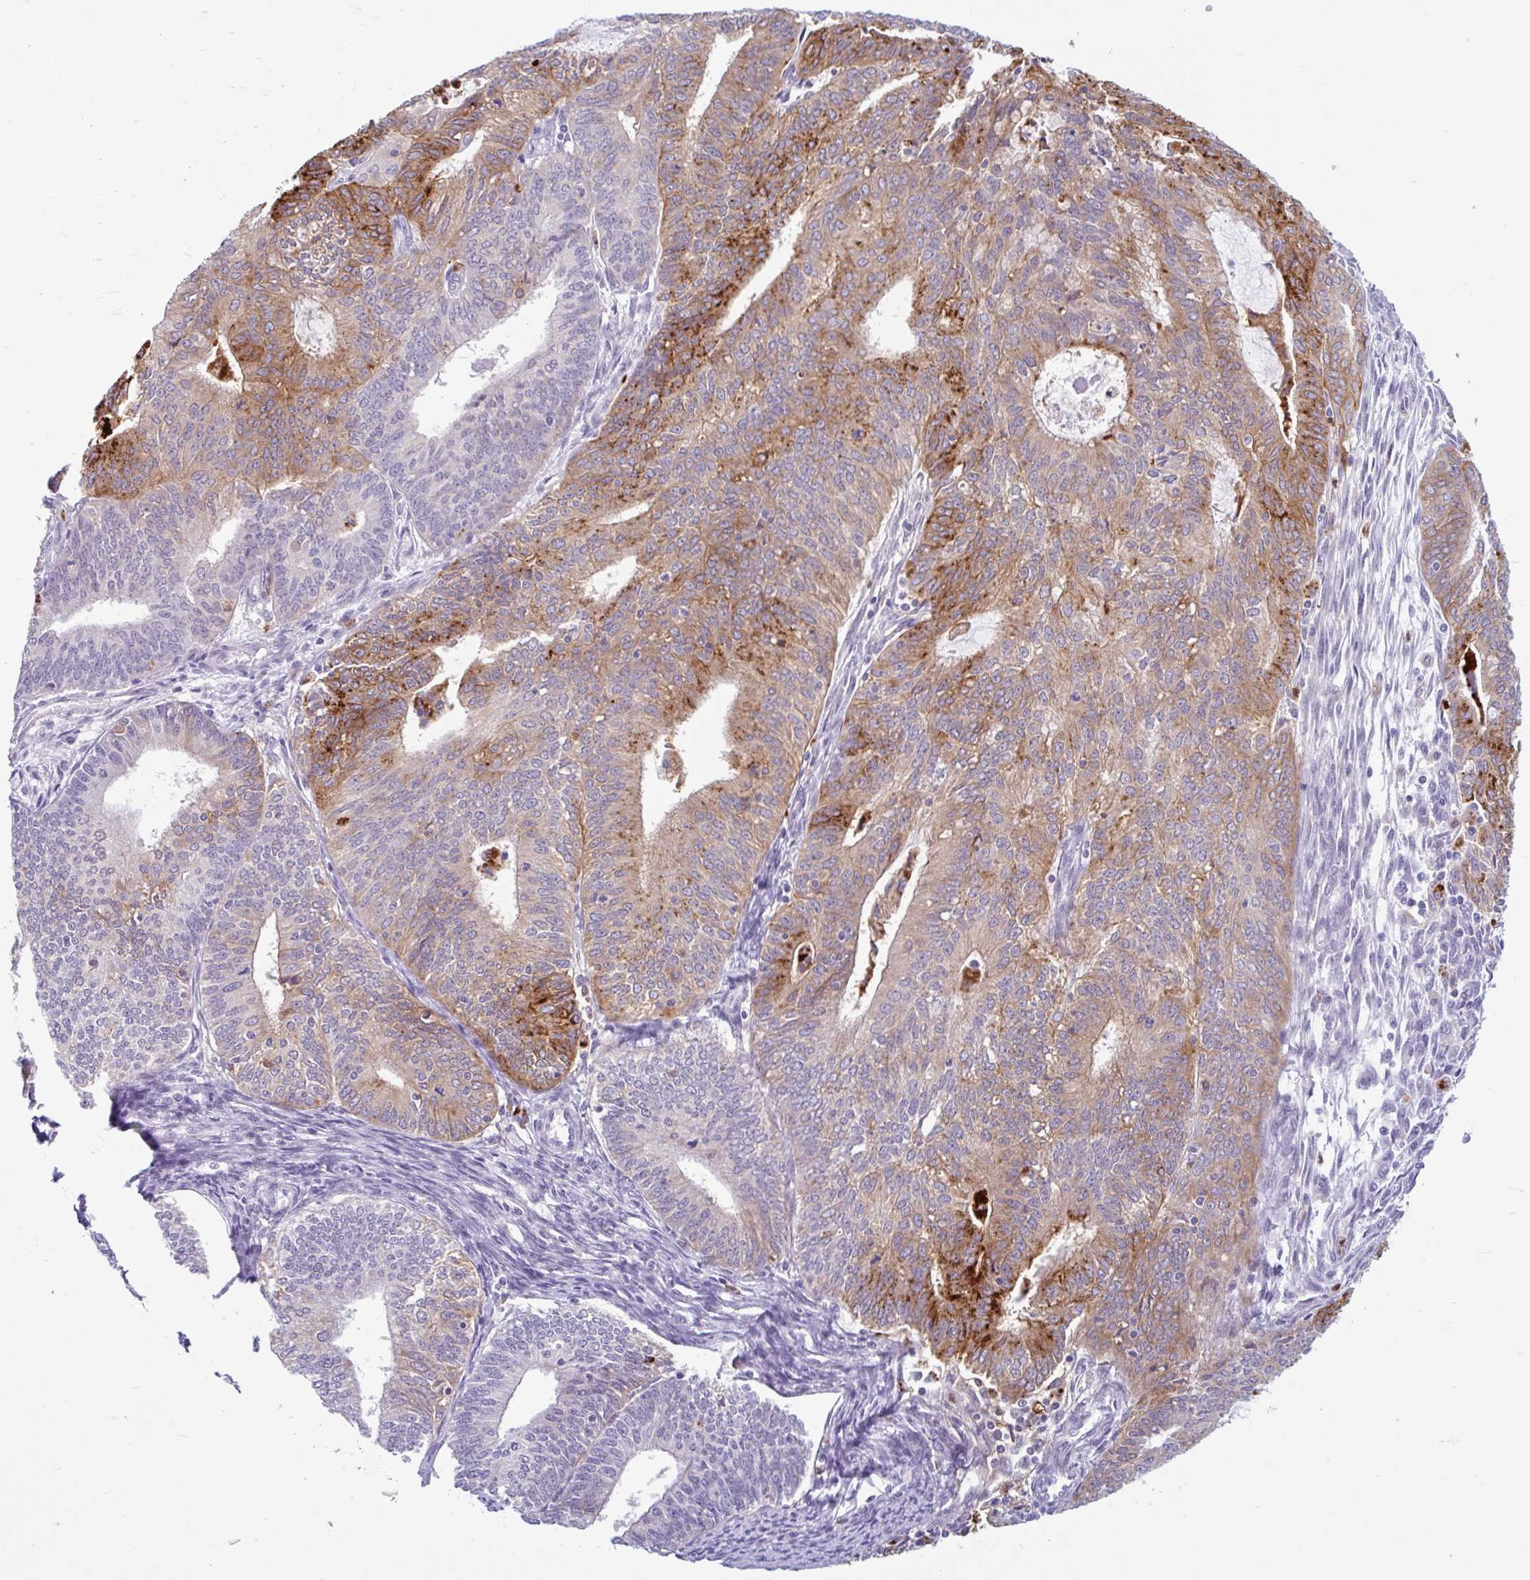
{"staining": {"intensity": "strong", "quantity": "25%-75%", "location": "cytoplasmic/membranous"}, "tissue": "endometrial cancer", "cell_type": "Tumor cells", "image_type": "cancer", "snomed": [{"axis": "morphology", "description": "Adenocarcinoma, NOS"}, {"axis": "topography", "description": "Endometrium"}], "caption": "Protein expression analysis of human adenocarcinoma (endometrial) reveals strong cytoplasmic/membranous positivity in about 25%-75% of tumor cells.", "gene": "CEP120", "patient": {"sex": "female", "age": 61}}